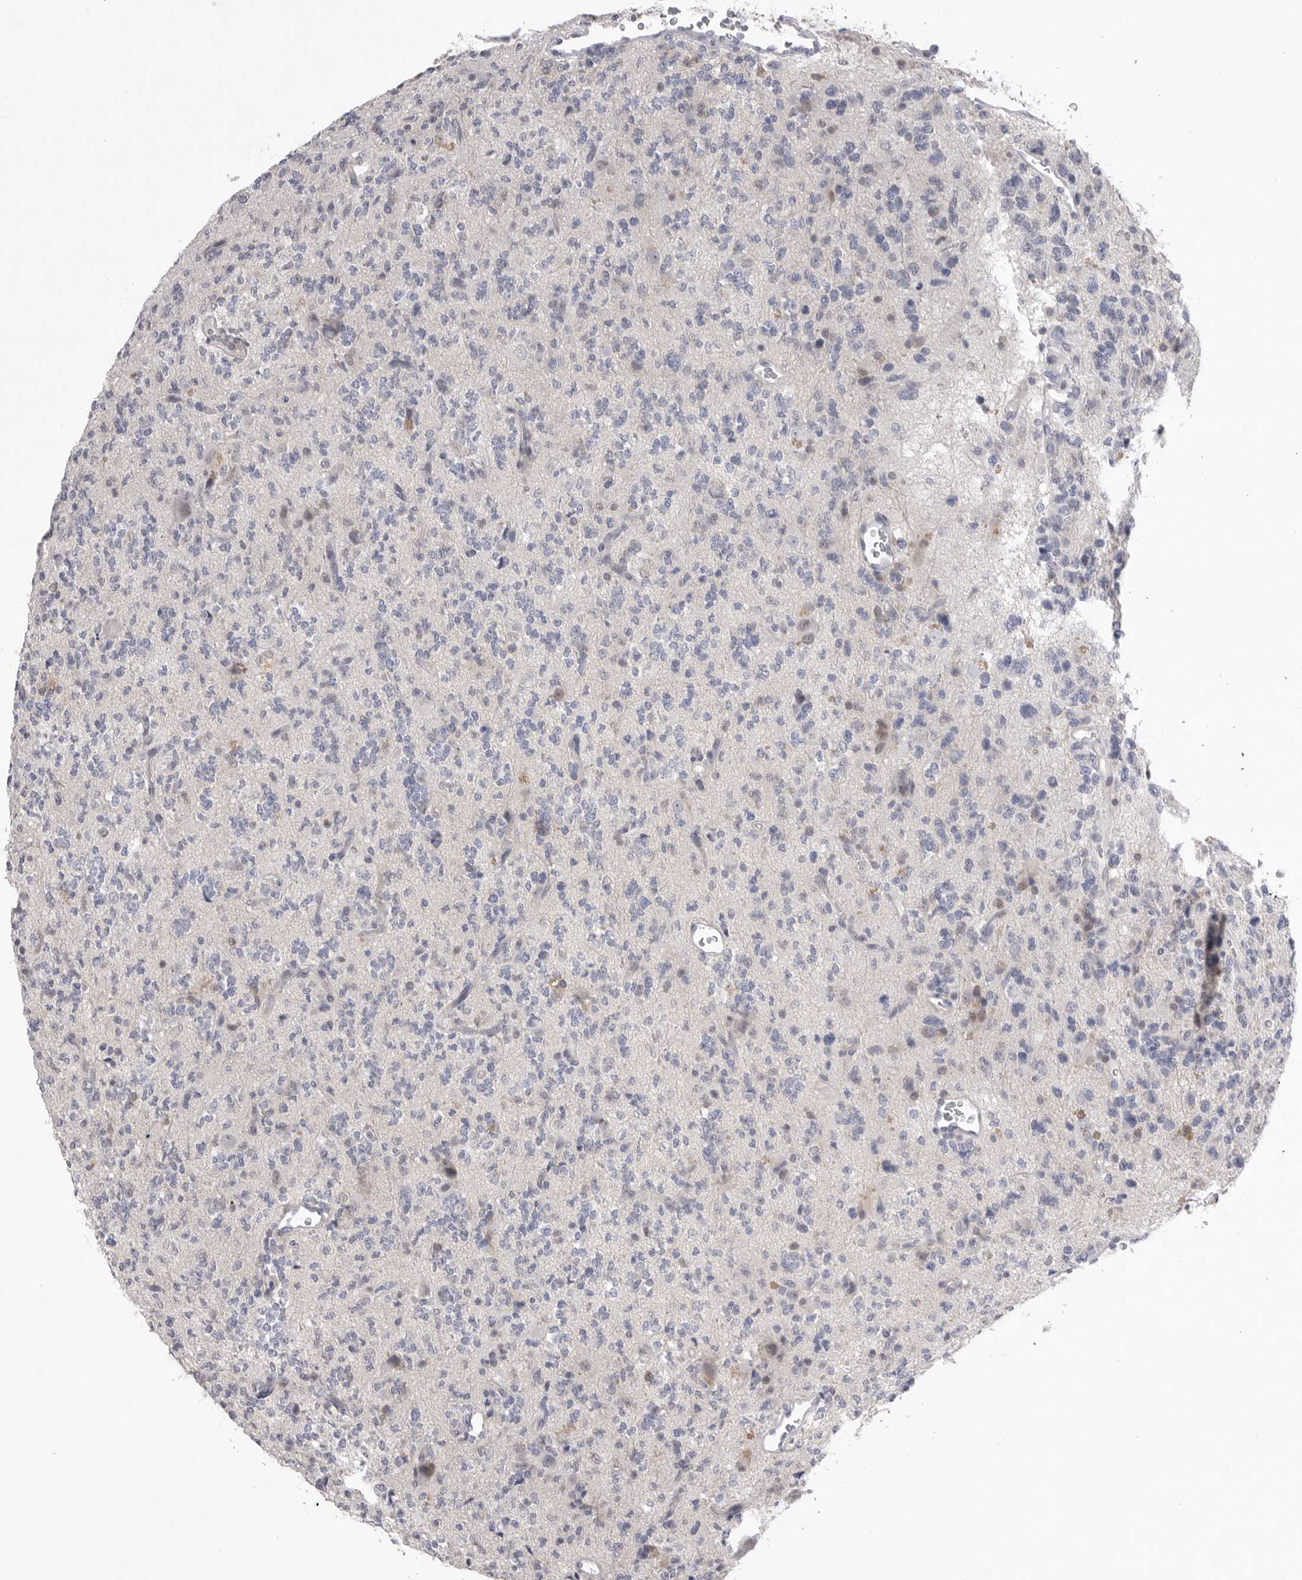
{"staining": {"intensity": "negative", "quantity": "none", "location": "none"}, "tissue": "glioma", "cell_type": "Tumor cells", "image_type": "cancer", "snomed": [{"axis": "morphology", "description": "Glioma, malignant, High grade"}, {"axis": "topography", "description": "Brain"}], "caption": "Micrograph shows no protein staining in tumor cells of malignant high-grade glioma tissue.", "gene": "ZBTB7B", "patient": {"sex": "female", "age": 62}}